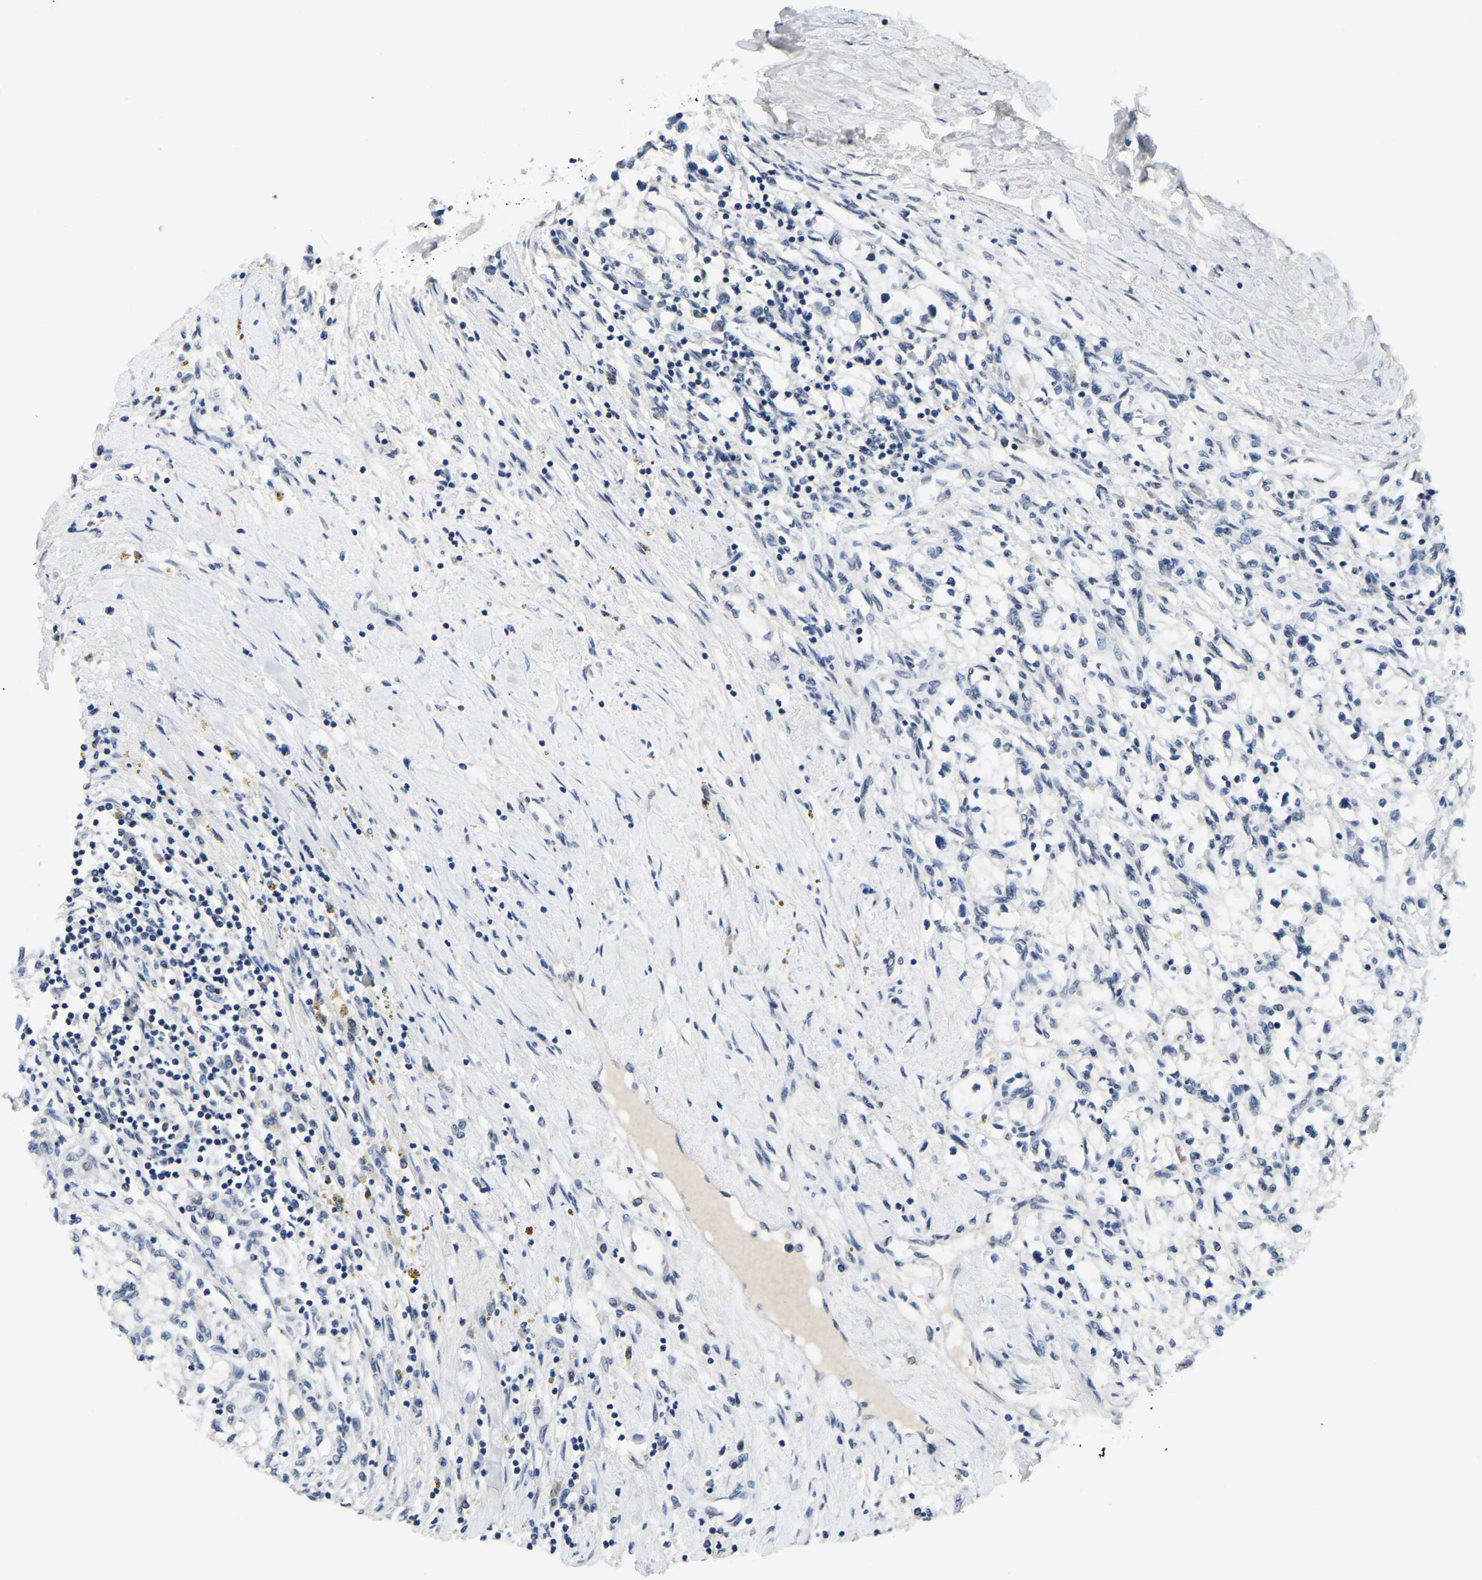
{"staining": {"intensity": "negative", "quantity": "none", "location": "none"}, "tissue": "renal cancer", "cell_type": "Tumor cells", "image_type": "cancer", "snomed": [{"axis": "morphology", "description": "Adenocarcinoma, NOS"}, {"axis": "topography", "description": "Kidney"}], "caption": "Immunohistochemistry of human adenocarcinoma (renal) reveals no positivity in tumor cells.", "gene": "RANBP2", "patient": {"sex": "male", "age": 68}}